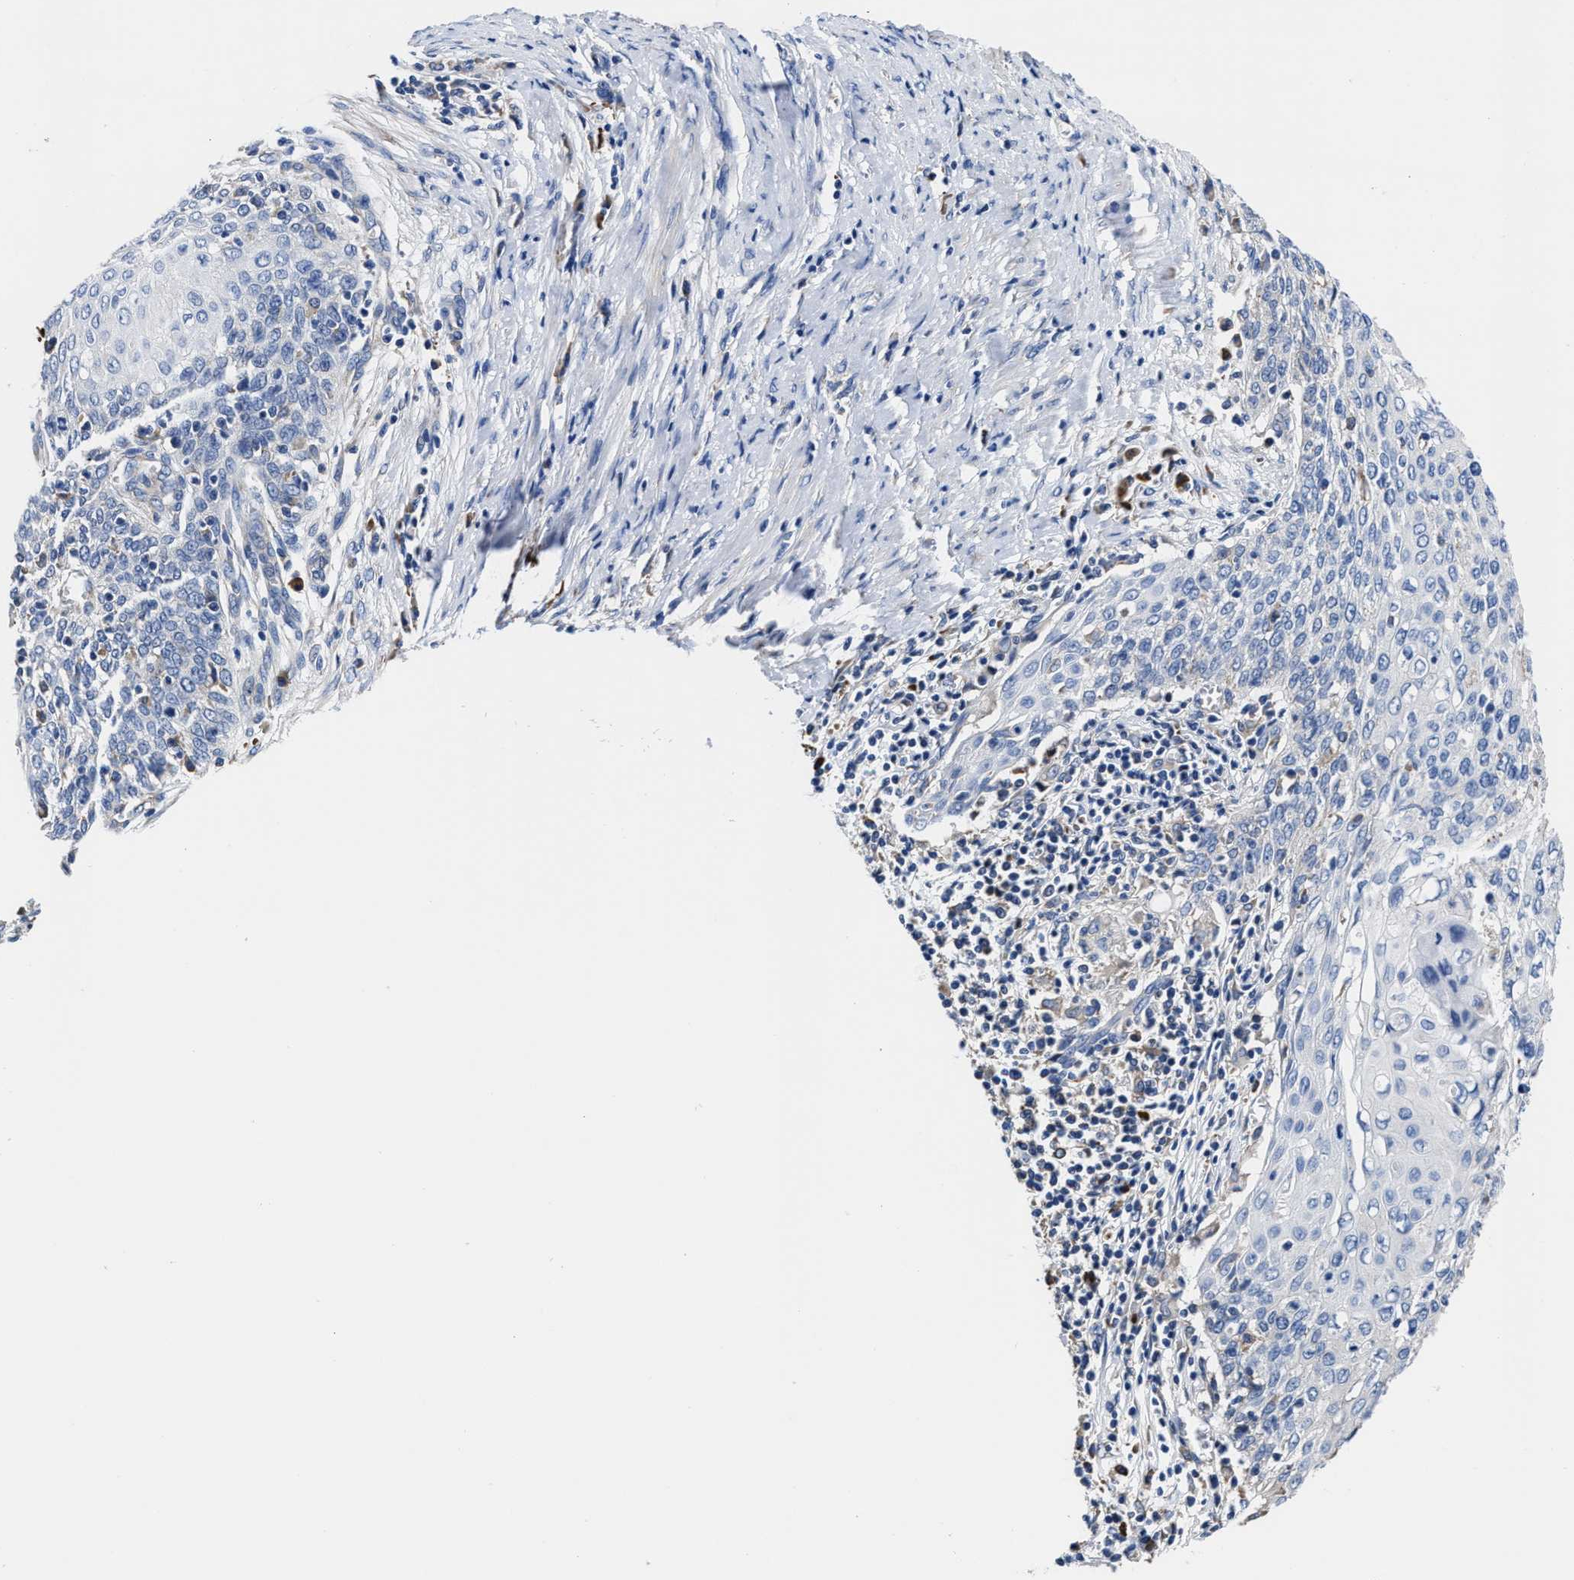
{"staining": {"intensity": "negative", "quantity": "none", "location": "none"}, "tissue": "cervical cancer", "cell_type": "Tumor cells", "image_type": "cancer", "snomed": [{"axis": "morphology", "description": "Squamous cell carcinoma, NOS"}, {"axis": "topography", "description": "Cervix"}], "caption": "This is an IHC histopathology image of human cervical squamous cell carcinoma. There is no positivity in tumor cells.", "gene": "SRPK2", "patient": {"sex": "female", "age": 39}}